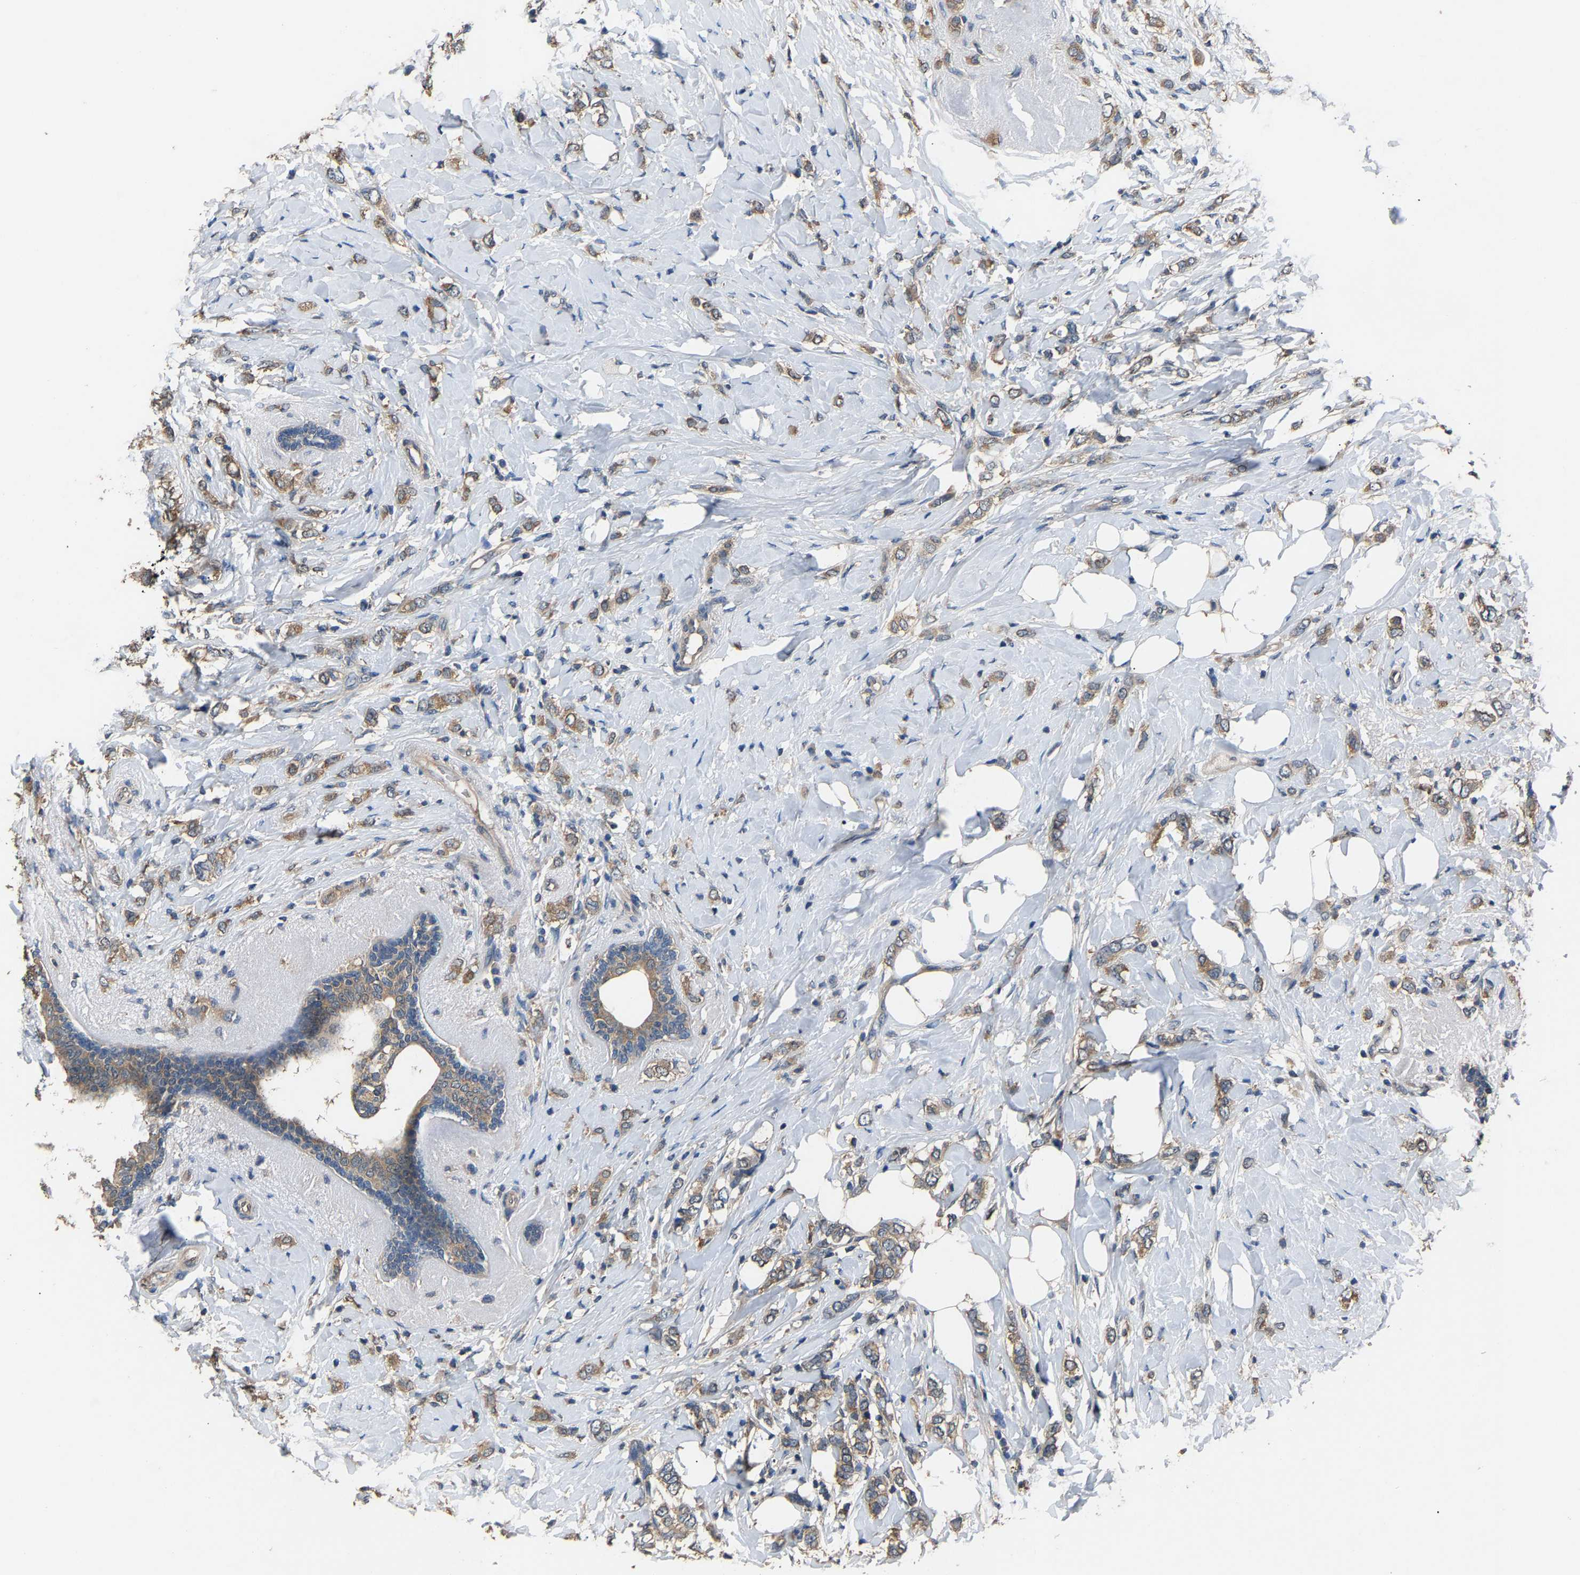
{"staining": {"intensity": "moderate", "quantity": ">75%", "location": "cytoplasmic/membranous"}, "tissue": "breast cancer", "cell_type": "Tumor cells", "image_type": "cancer", "snomed": [{"axis": "morphology", "description": "Normal tissue, NOS"}, {"axis": "morphology", "description": "Lobular carcinoma"}, {"axis": "topography", "description": "Breast"}], "caption": "Protein staining shows moderate cytoplasmic/membranous positivity in approximately >75% of tumor cells in lobular carcinoma (breast).", "gene": "ABCC9", "patient": {"sex": "female", "age": 47}}